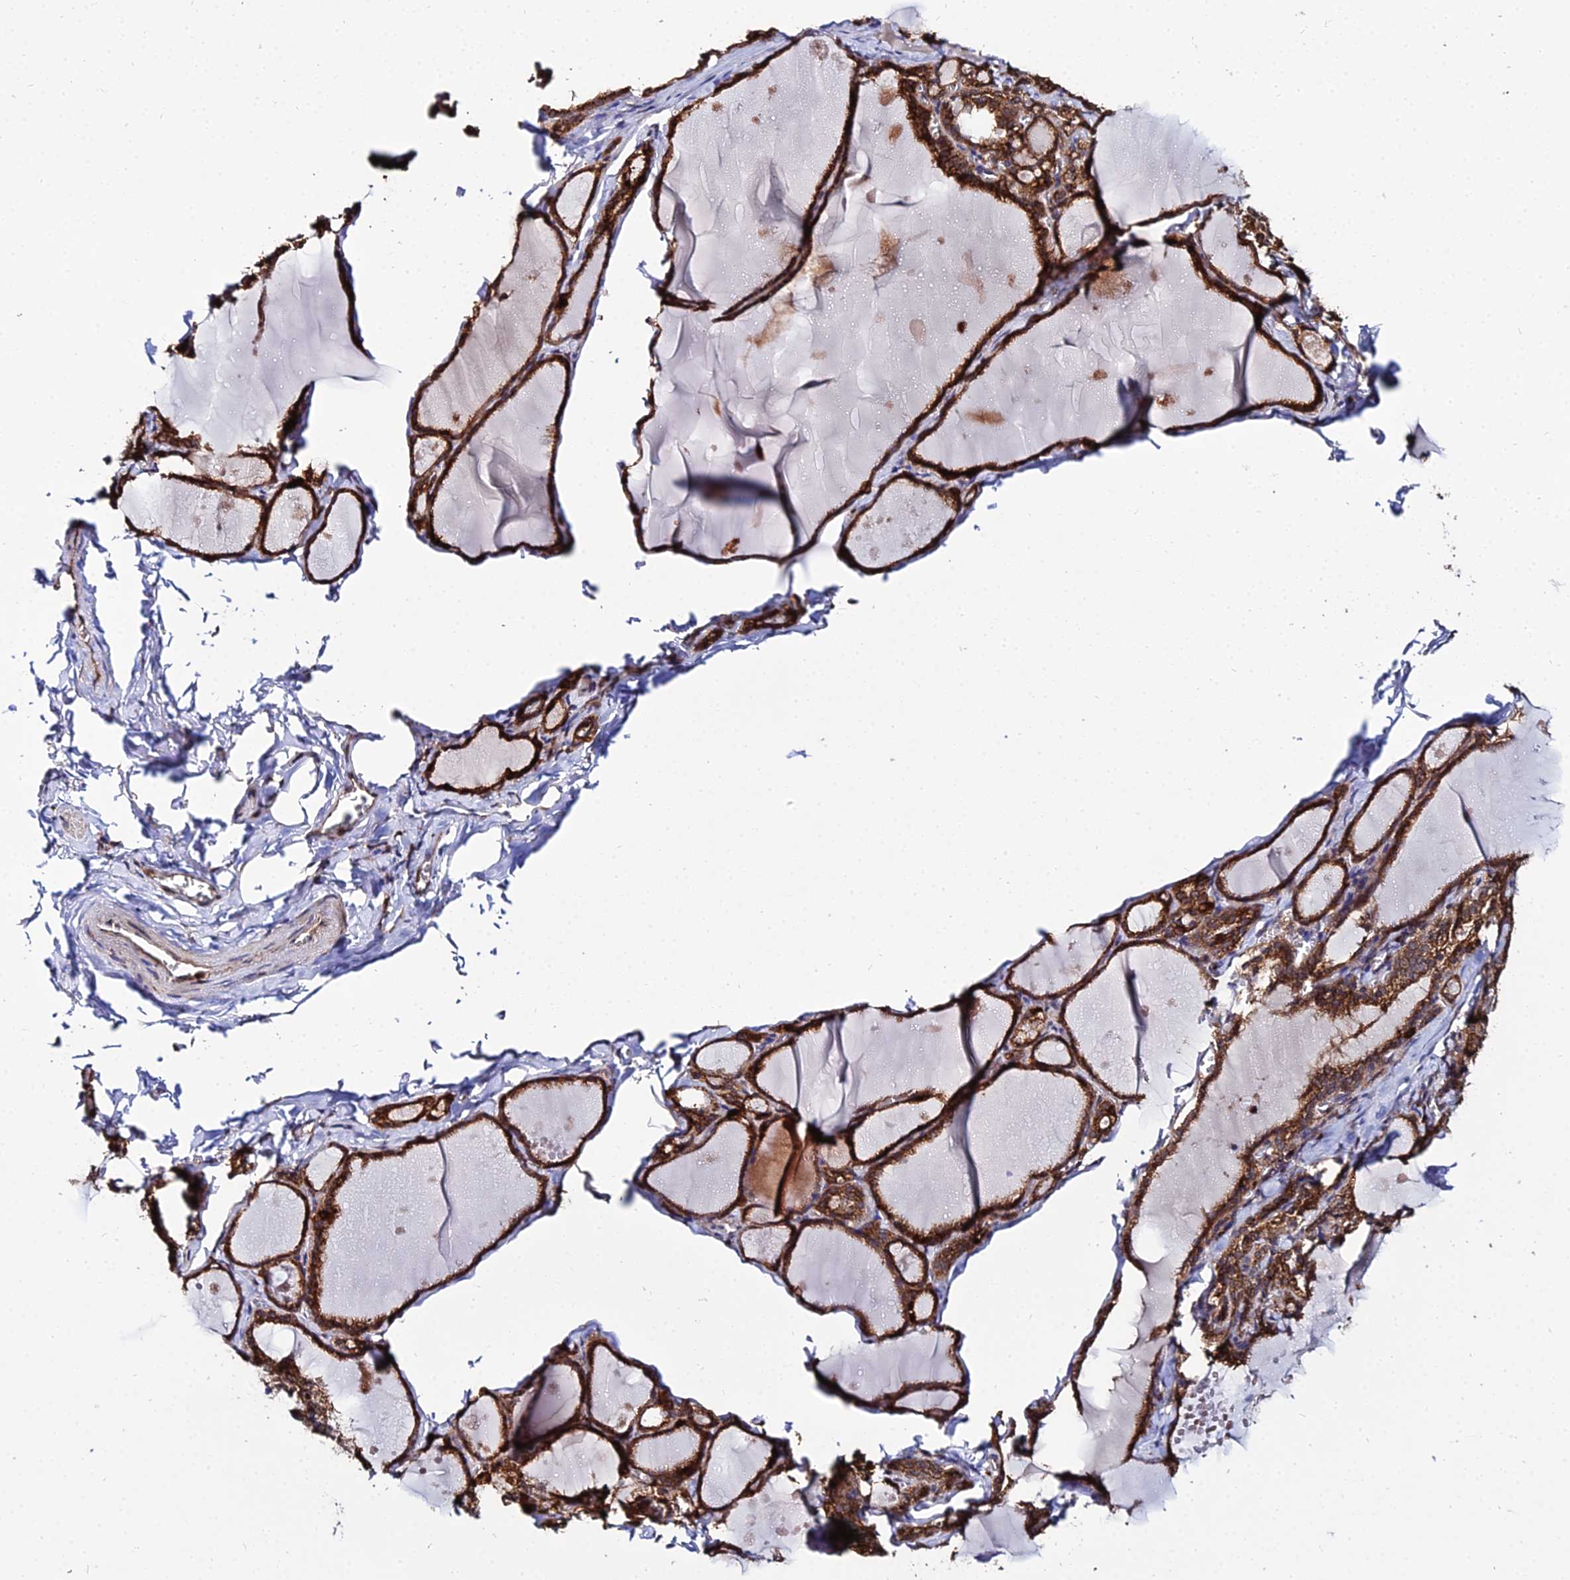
{"staining": {"intensity": "strong", "quantity": ">75%", "location": "cytoplasmic/membranous"}, "tissue": "thyroid gland", "cell_type": "Glandular cells", "image_type": "normal", "snomed": [{"axis": "morphology", "description": "Normal tissue, NOS"}, {"axis": "topography", "description": "Thyroid gland"}], "caption": "Brown immunohistochemical staining in benign thyroid gland demonstrates strong cytoplasmic/membranous staining in about >75% of glandular cells.", "gene": "ENSG00000258465", "patient": {"sex": "male", "age": 56}}